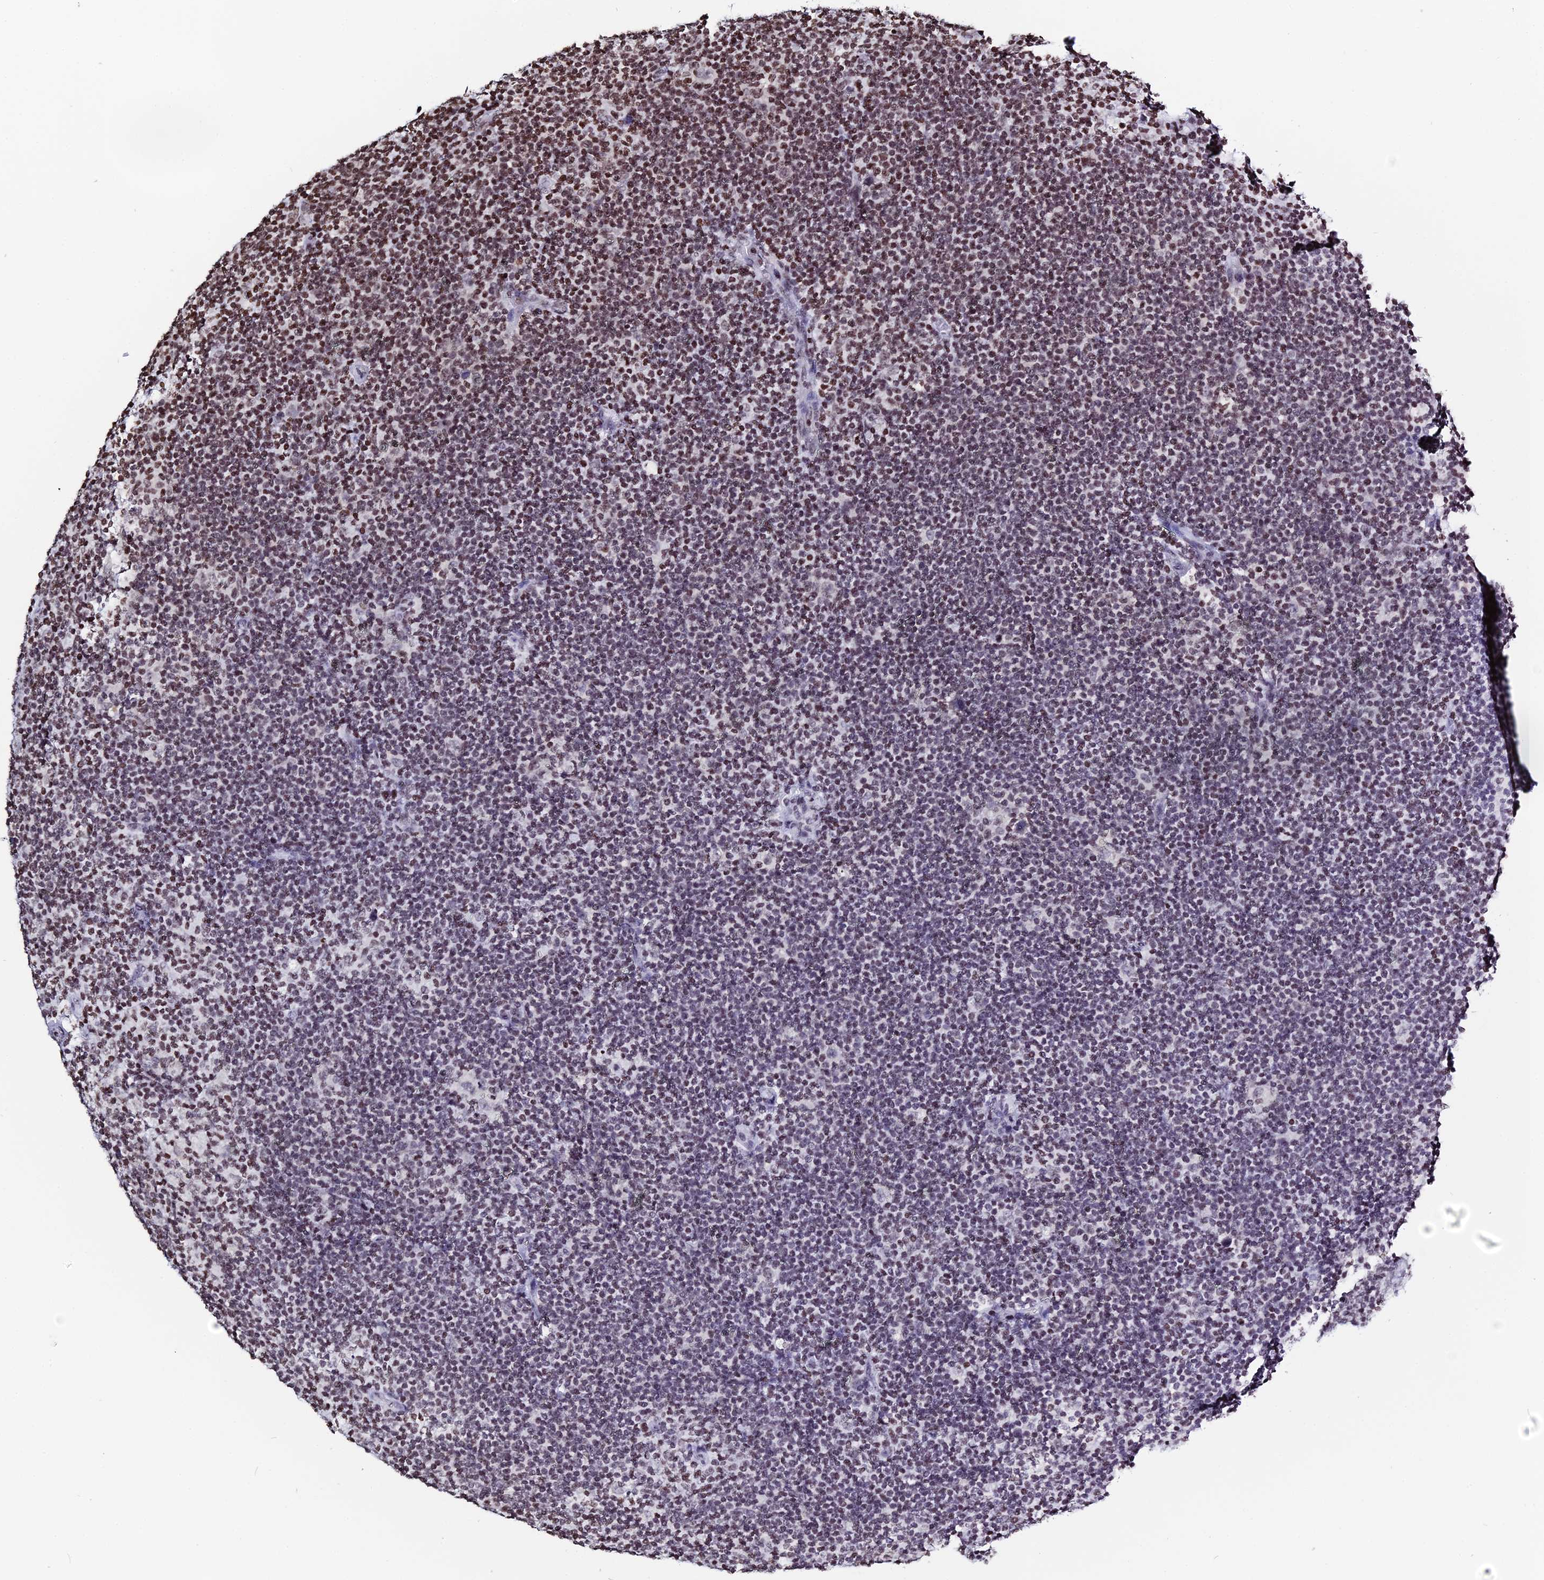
{"staining": {"intensity": "weak", "quantity": "<25%", "location": "nuclear"}, "tissue": "lymphoma", "cell_type": "Tumor cells", "image_type": "cancer", "snomed": [{"axis": "morphology", "description": "Hodgkin's disease, NOS"}, {"axis": "topography", "description": "Lymph node"}], "caption": "Immunohistochemical staining of lymphoma demonstrates no significant staining in tumor cells. Nuclei are stained in blue.", "gene": "MACROH2A2", "patient": {"sex": "female", "age": 57}}